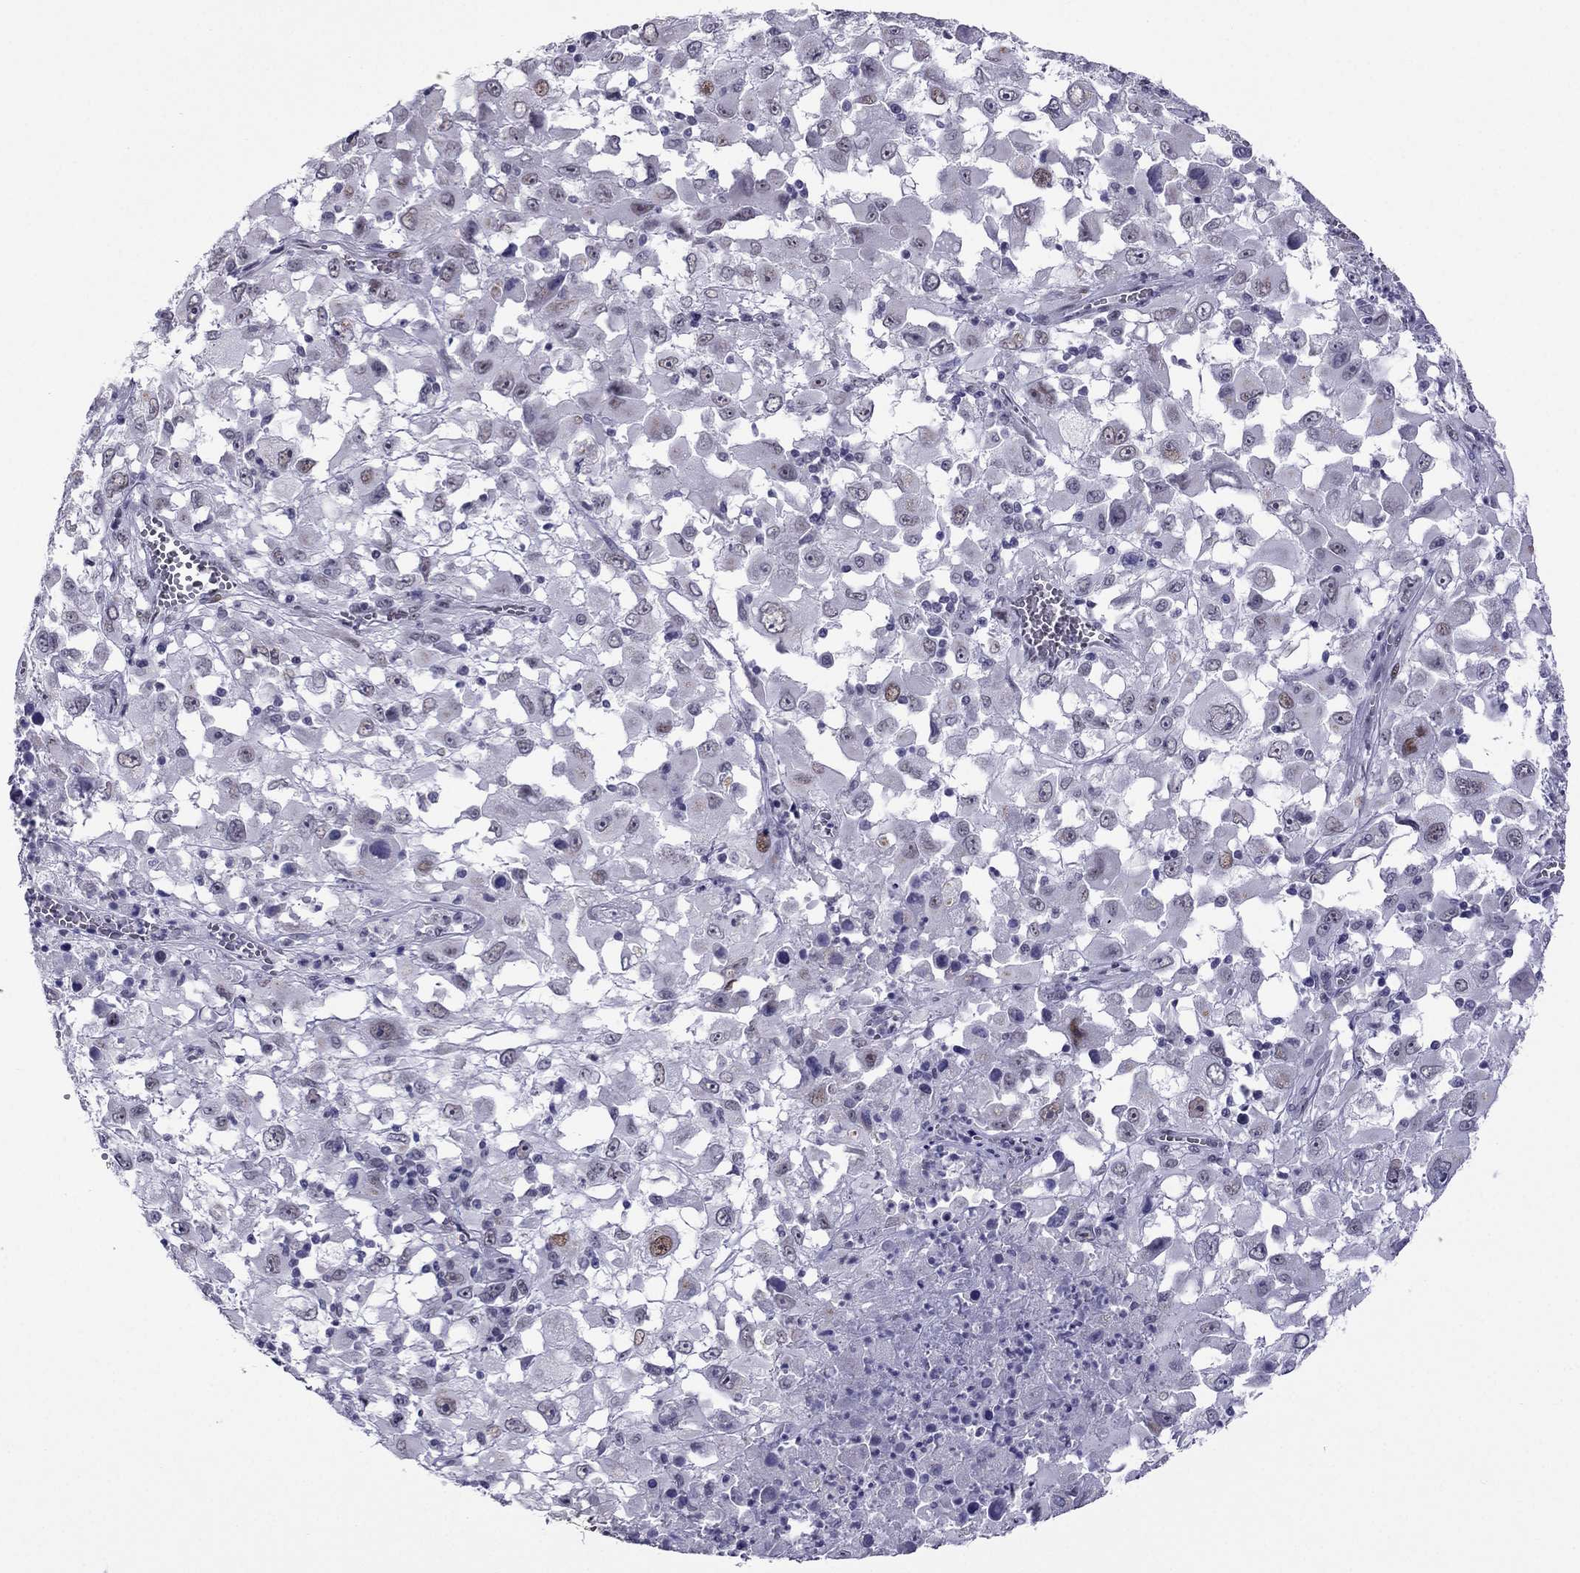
{"staining": {"intensity": "moderate", "quantity": "<25%", "location": "nuclear"}, "tissue": "melanoma", "cell_type": "Tumor cells", "image_type": "cancer", "snomed": [{"axis": "morphology", "description": "Malignant melanoma, Metastatic site"}, {"axis": "topography", "description": "Soft tissue"}], "caption": "Tumor cells display moderate nuclear expression in about <25% of cells in melanoma.", "gene": "MYLK3", "patient": {"sex": "male", "age": 50}}